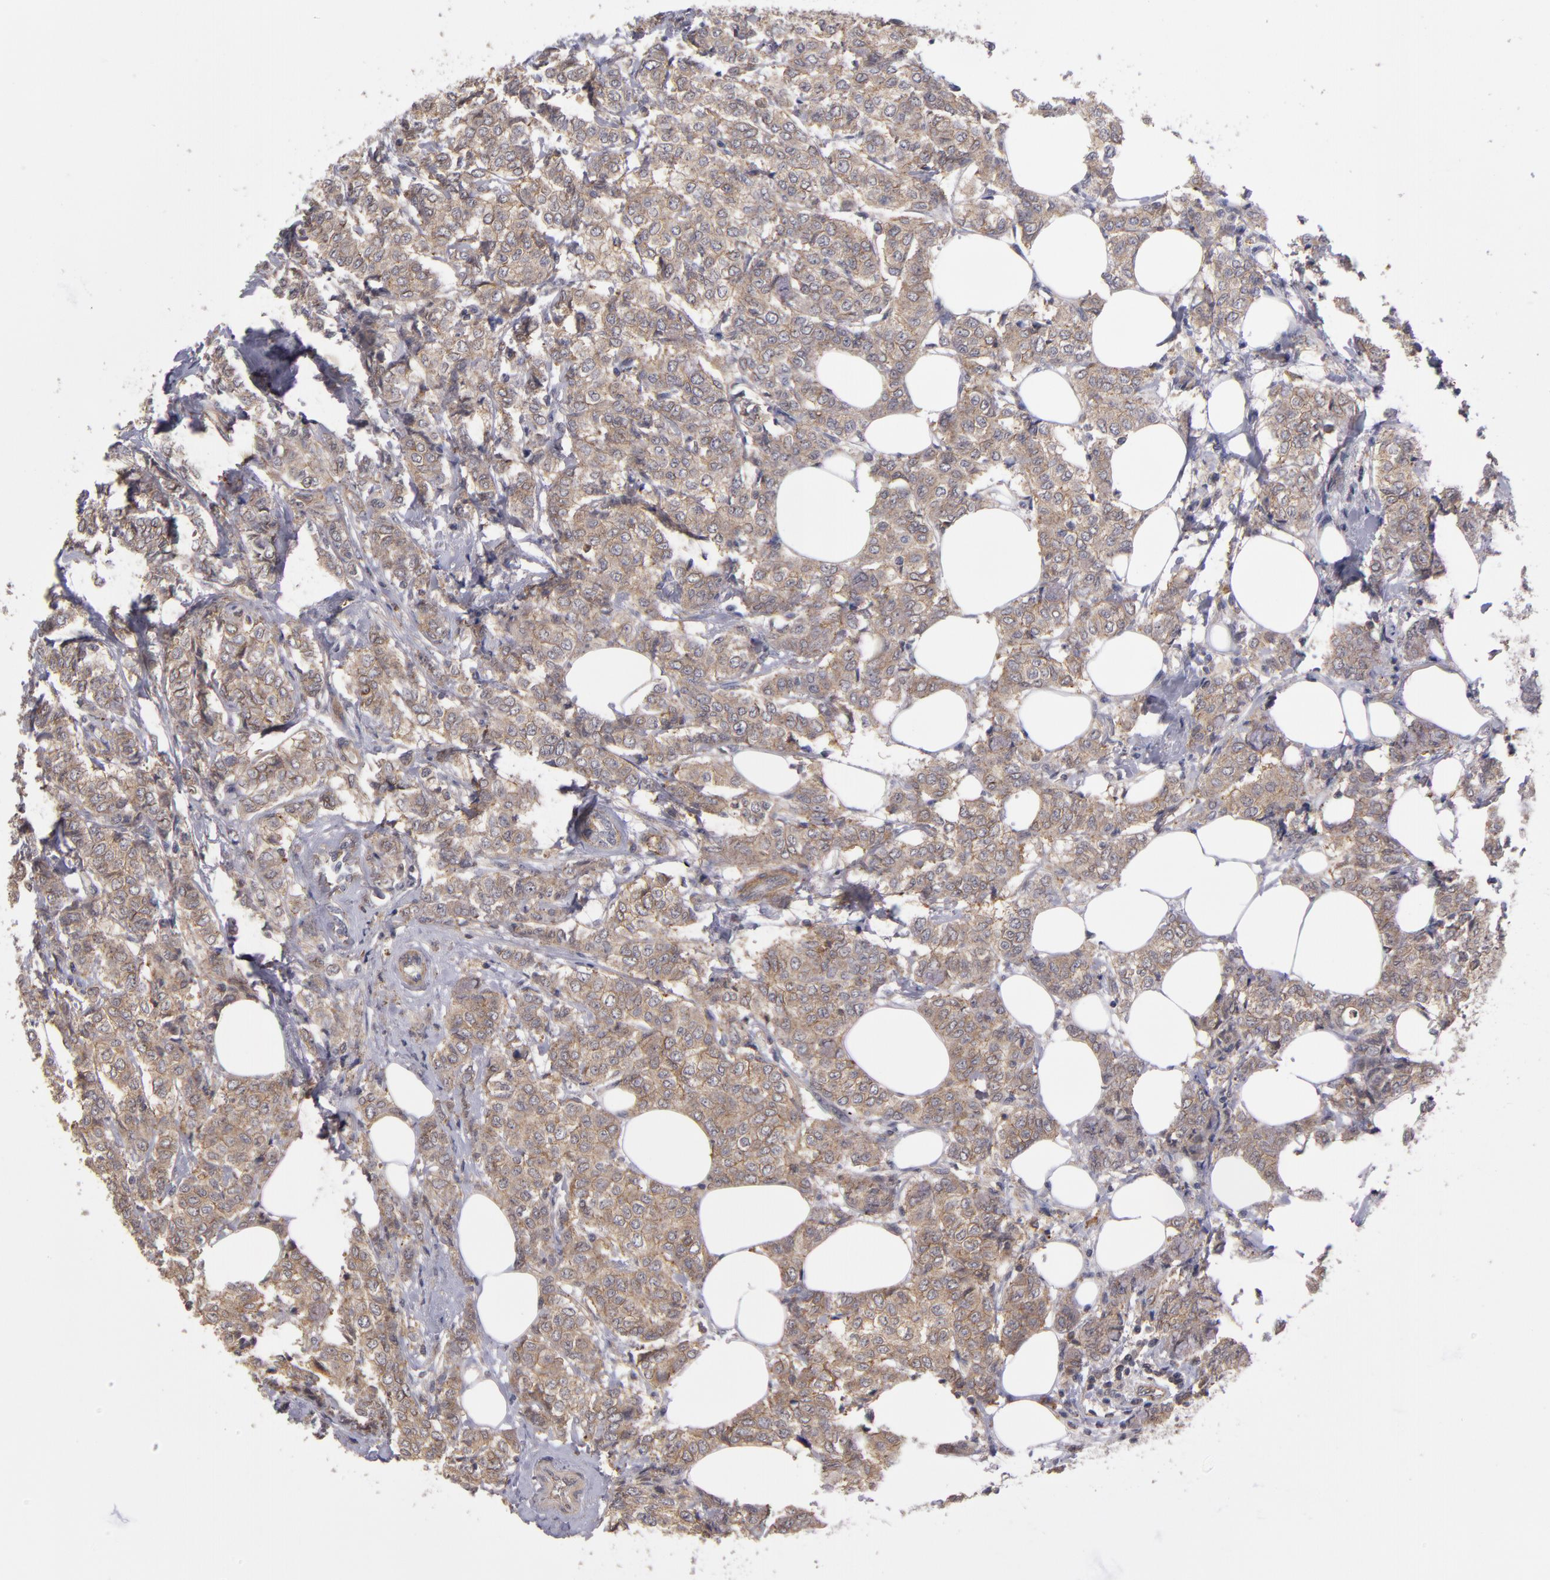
{"staining": {"intensity": "moderate", "quantity": ">75%", "location": "cytoplasmic/membranous"}, "tissue": "breast cancer", "cell_type": "Tumor cells", "image_type": "cancer", "snomed": [{"axis": "morphology", "description": "Lobular carcinoma"}, {"axis": "topography", "description": "Breast"}], "caption": "This micrograph demonstrates IHC staining of human lobular carcinoma (breast), with medium moderate cytoplasmic/membranous expression in about >75% of tumor cells.", "gene": "CTSO", "patient": {"sex": "female", "age": 60}}